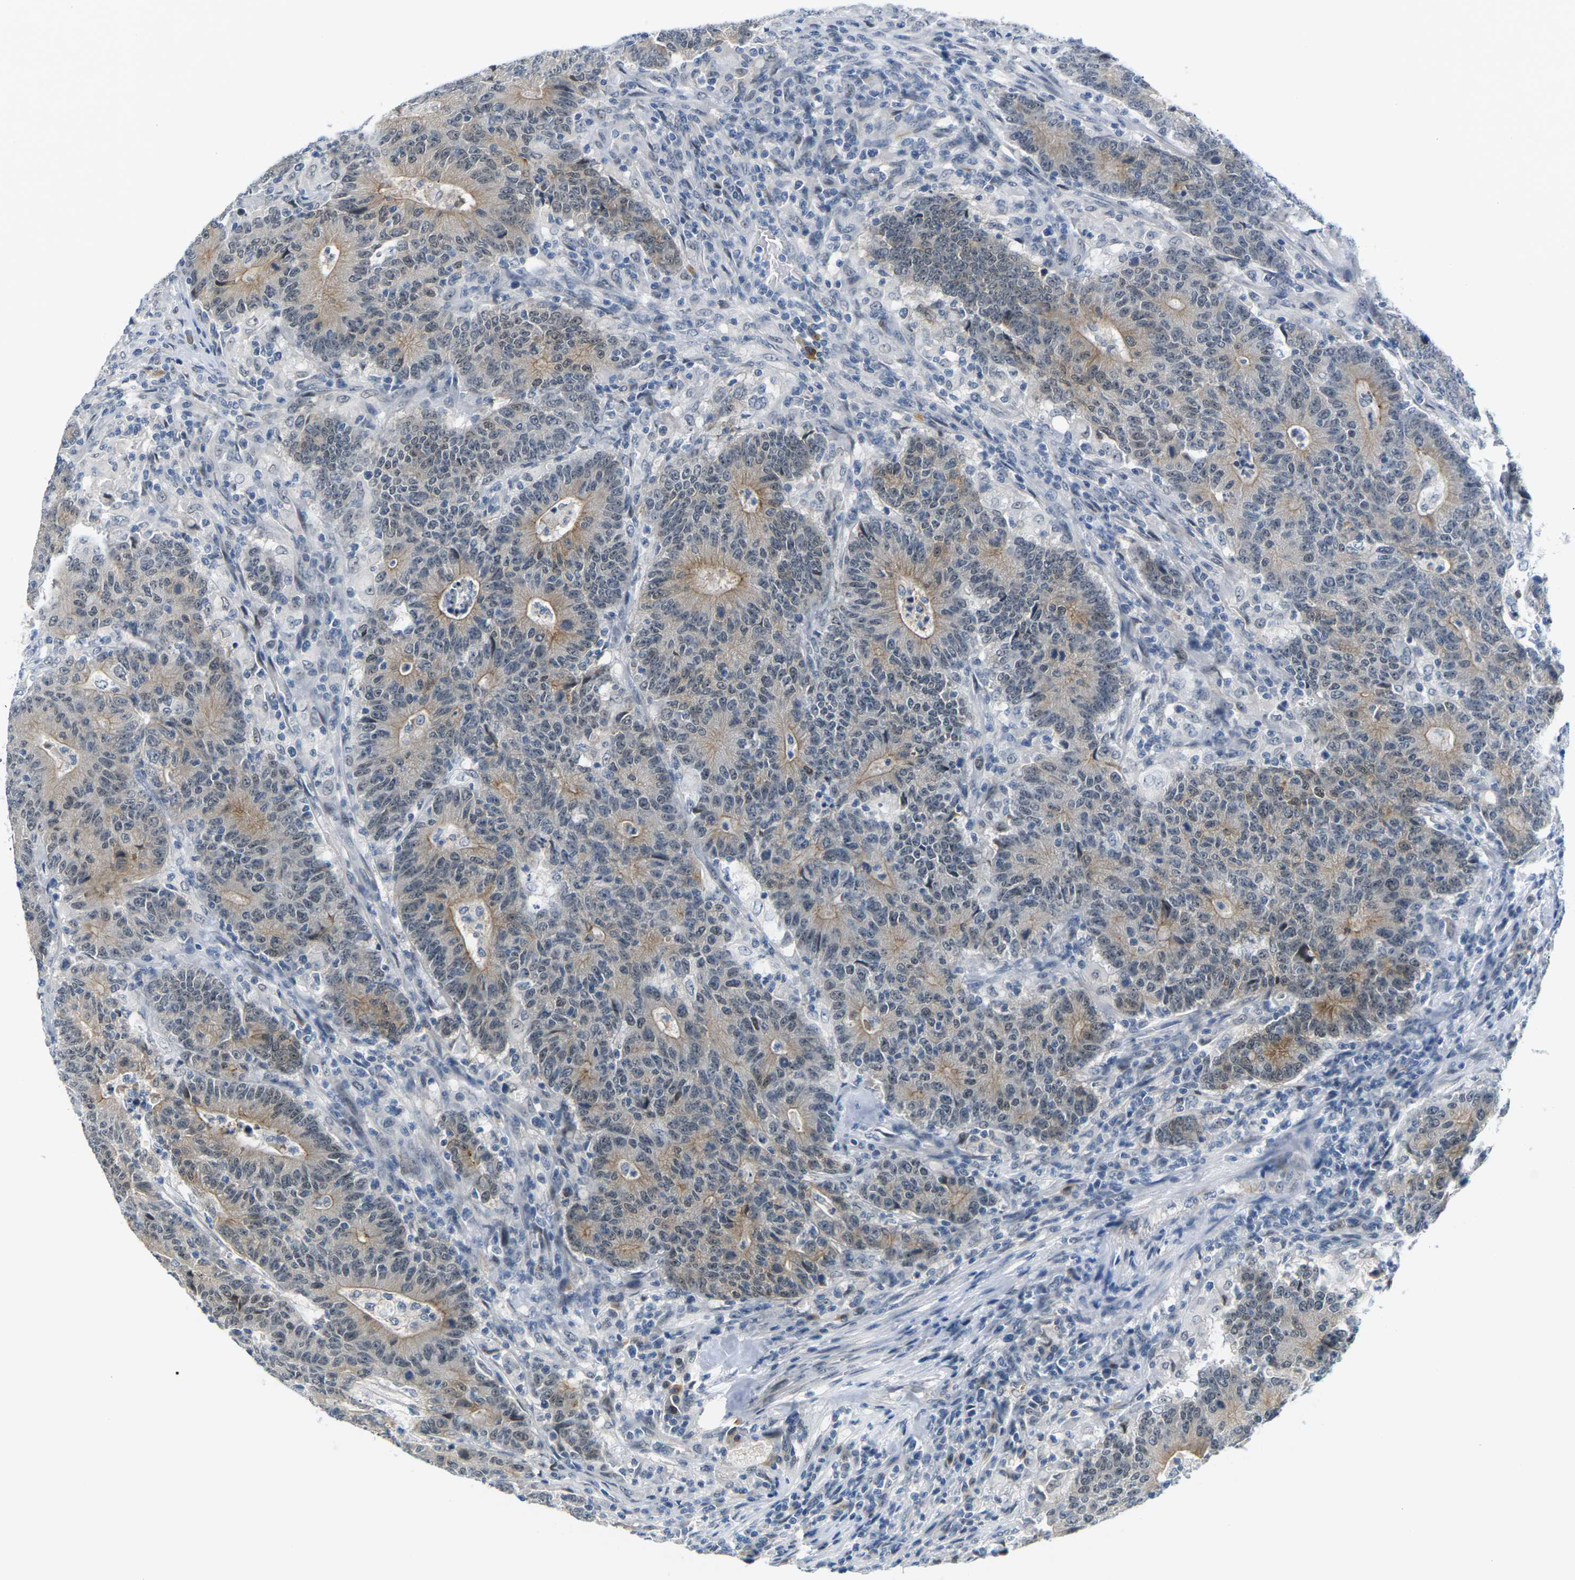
{"staining": {"intensity": "moderate", "quantity": "25%-75%", "location": "cytoplasmic/membranous"}, "tissue": "colorectal cancer", "cell_type": "Tumor cells", "image_type": "cancer", "snomed": [{"axis": "morphology", "description": "Normal tissue, NOS"}, {"axis": "morphology", "description": "Adenocarcinoma, NOS"}, {"axis": "topography", "description": "Colon"}], "caption": "Brown immunohistochemical staining in colorectal cancer (adenocarcinoma) demonstrates moderate cytoplasmic/membranous expression in about 25%-75% of tumor cells. The staining is performed using DAB (3,3'-diaminobenzidine) brown chromogen to label protein expression. The nuclei are counter-stained blue using hematoxylin.", "gene": "PKP2", "patient": {"sex": "female", "age": 75}}